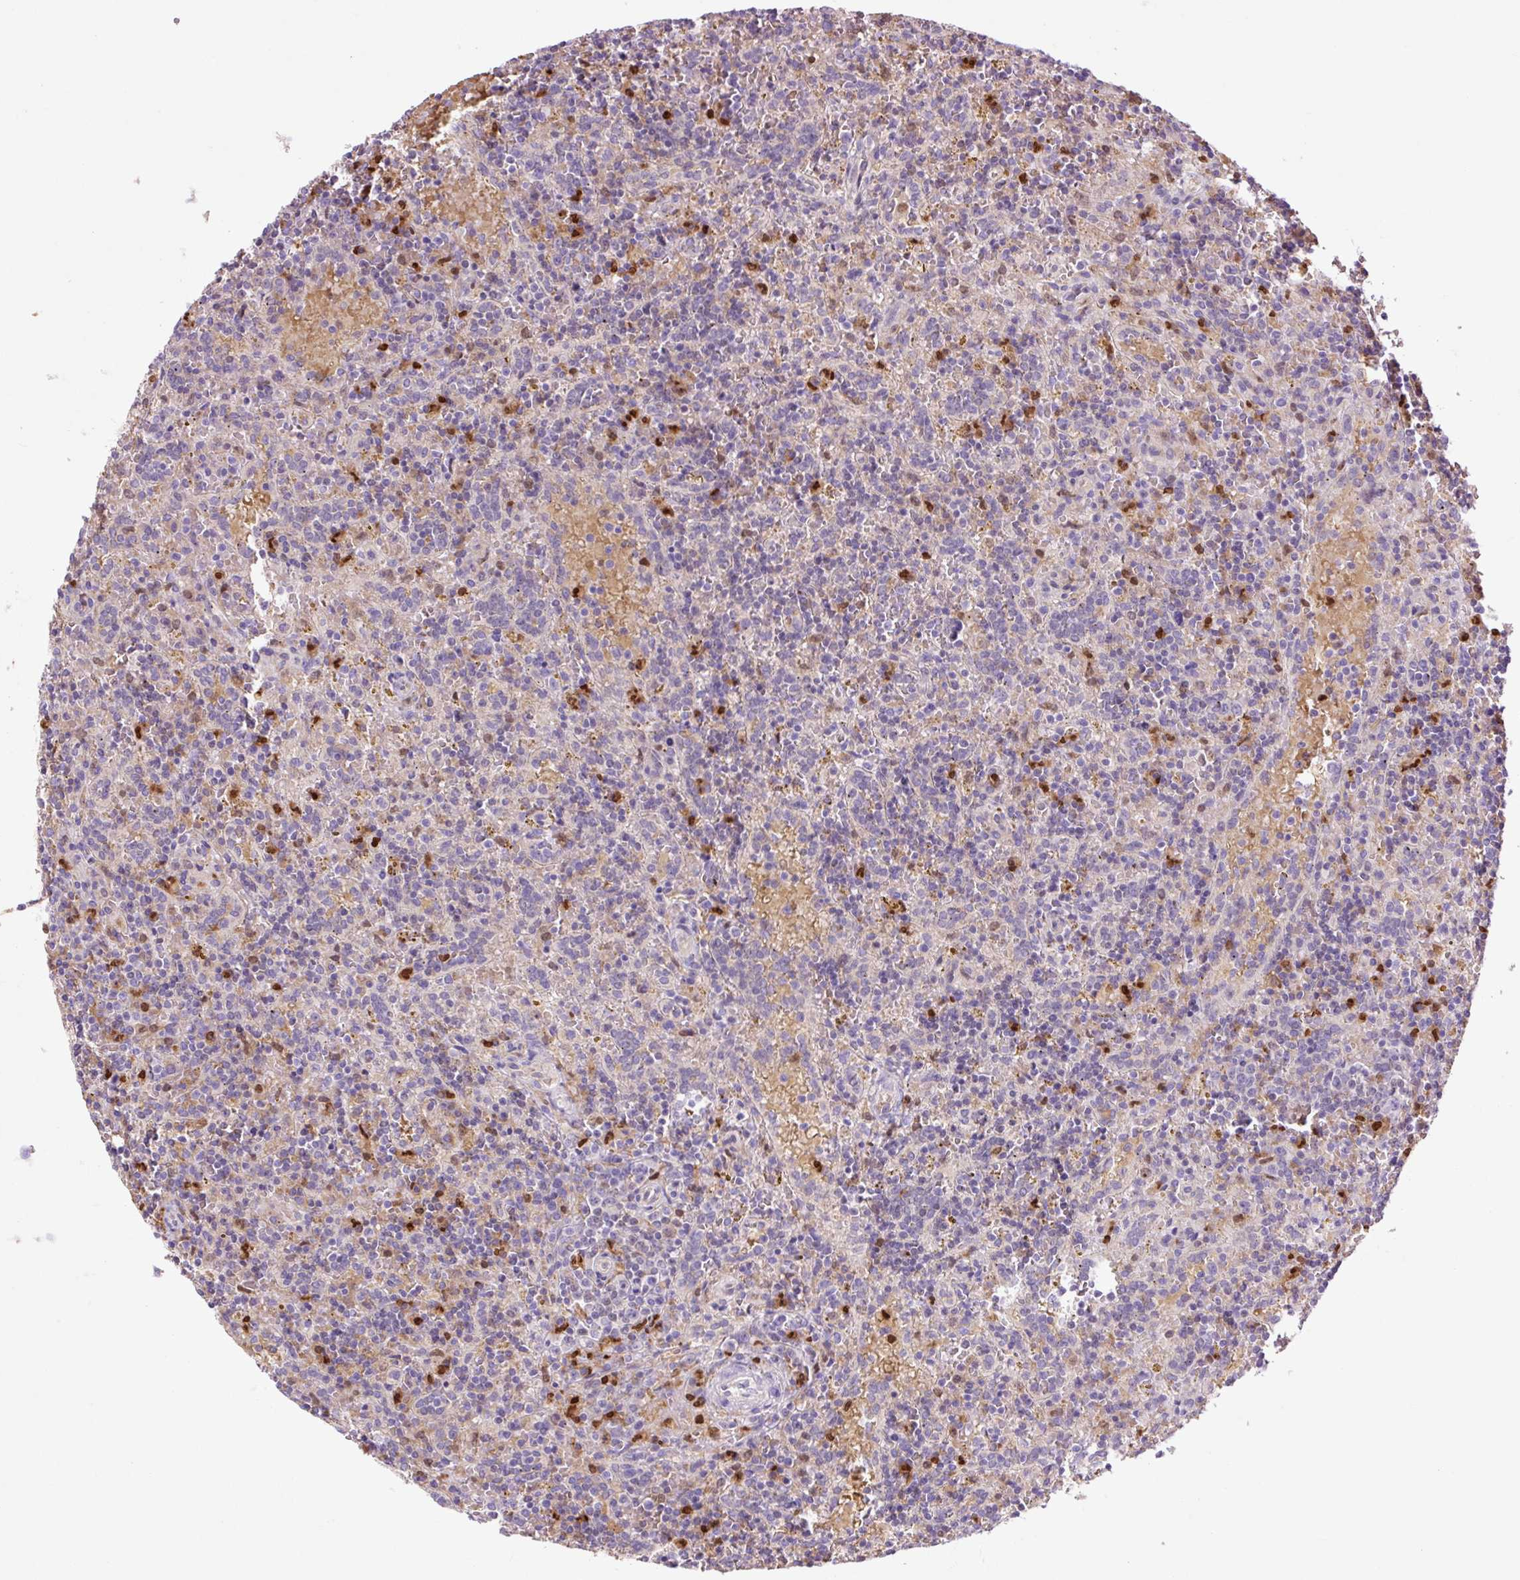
{"staining": {"intensity": "negative", "quantity": "none", "location": "none"}, "tissue": "lymphoma", "cell_type": "Tumor cells", "image_type": "cancer", "snomed": [{"axis": "morphology", "description": "Malignant lymphoma, non-Hodgkin's type, Low grade"}, {"axis": "topography", "description": "Spleen"}], "caption": "This is an immunohistochemistry (IHC) photomicrograph of human lymphoma. There is no expression in tumor cells.", "gene": "SPI1", "patient": {"sex": "male", "age": 67}}